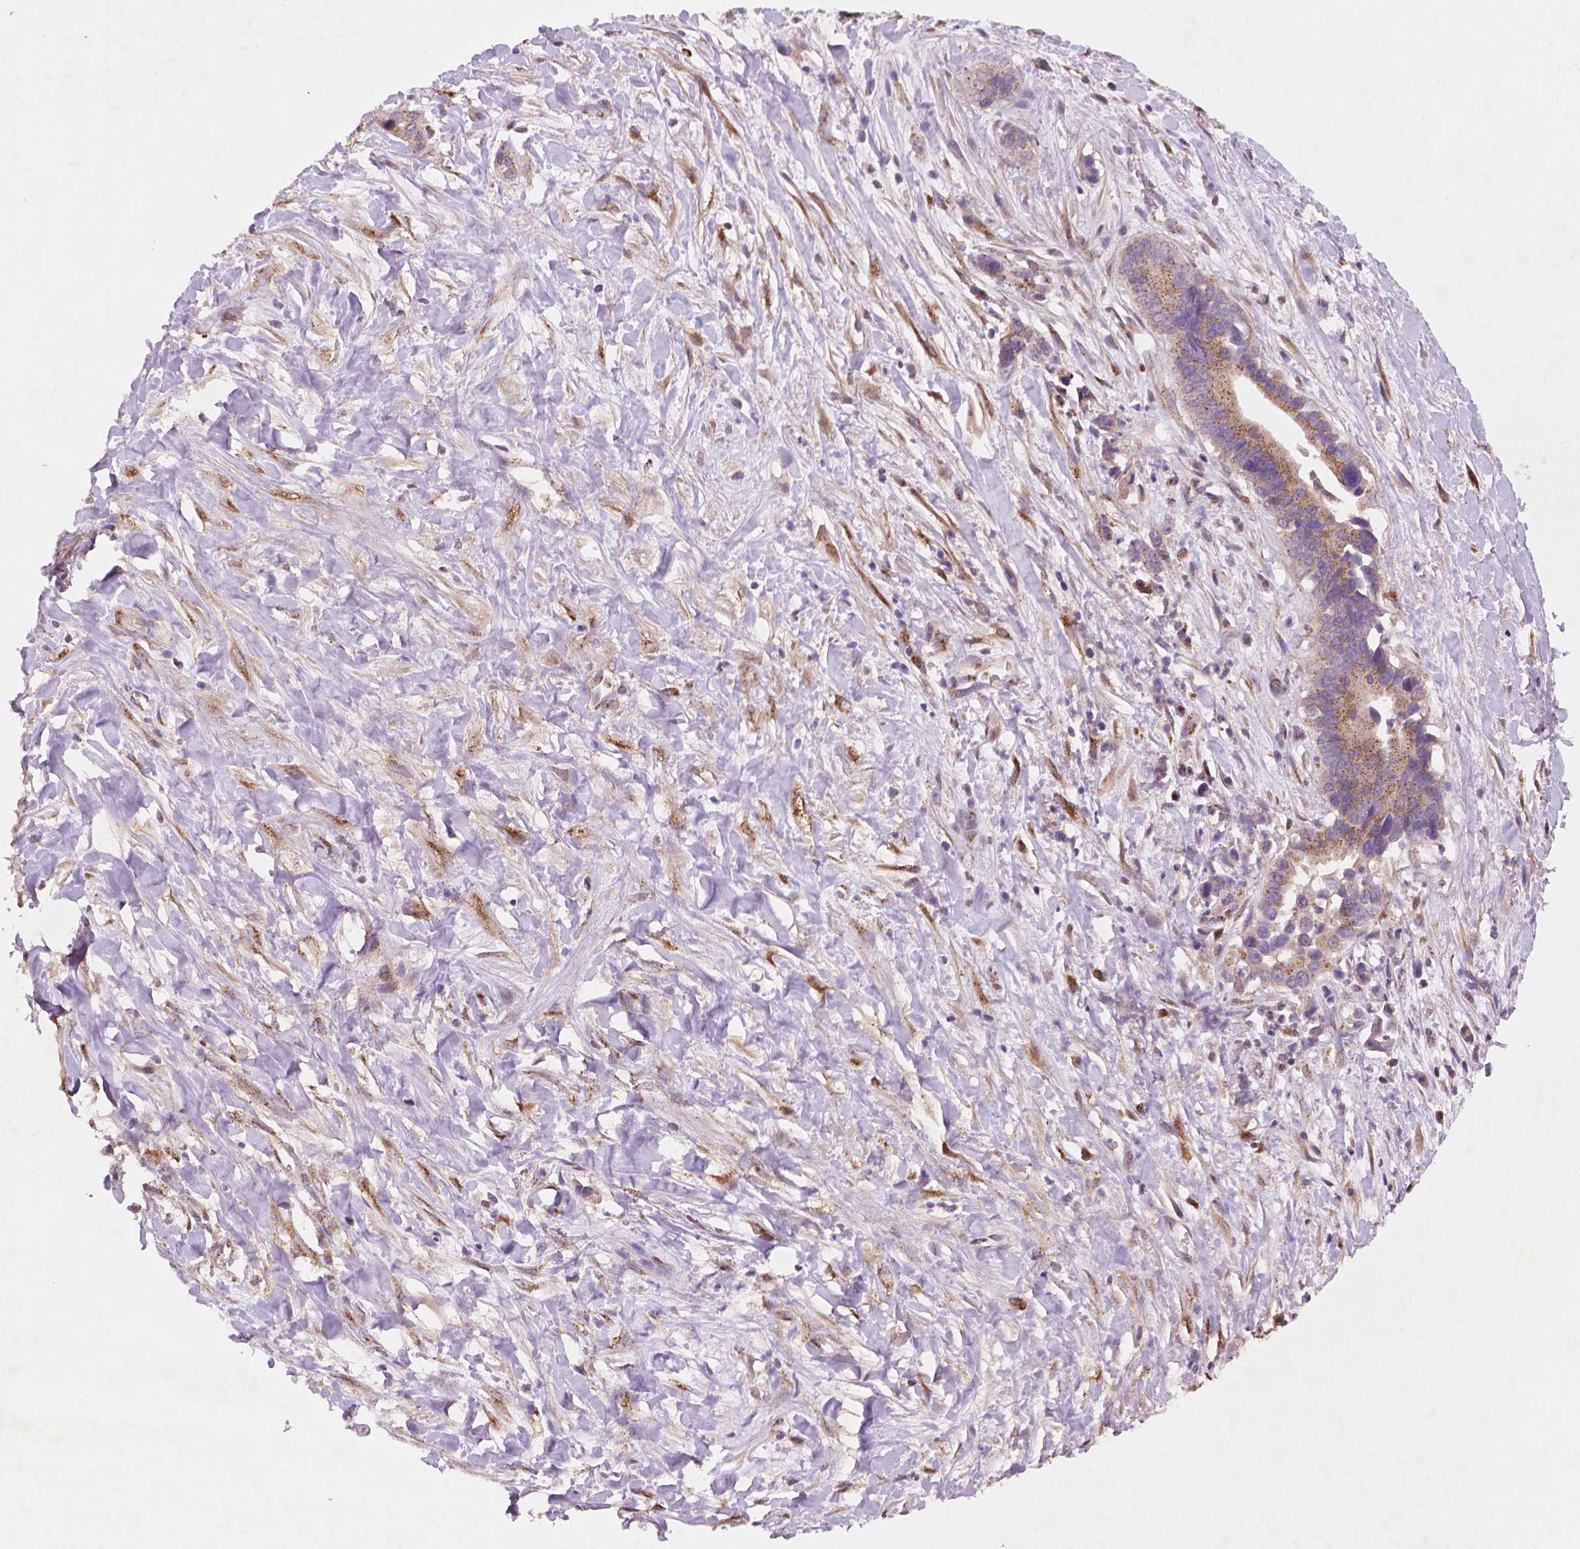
{"staining": {"intensity": "moderate", "quantity": ">75%", "location": "cytoplasmic/membranous"}, "tissue": "liver cancer", "cell_type": "Tumor cells", "image_type": "cancer", "snomed": [{"axis": "morphology", "description": "Cholangiocarcinoma"}, {"axis": "topography", "description": "Liver"}], "caption": "There is medium levels of moderate cytoplasmic/membranous positivity in tumor cells of cholangiocarcinoma (liver), as demonstrated by immunohistochemical staining (brown color).", "gene": "CHPT1", "patient": {"sex": "female", "age": 79}}